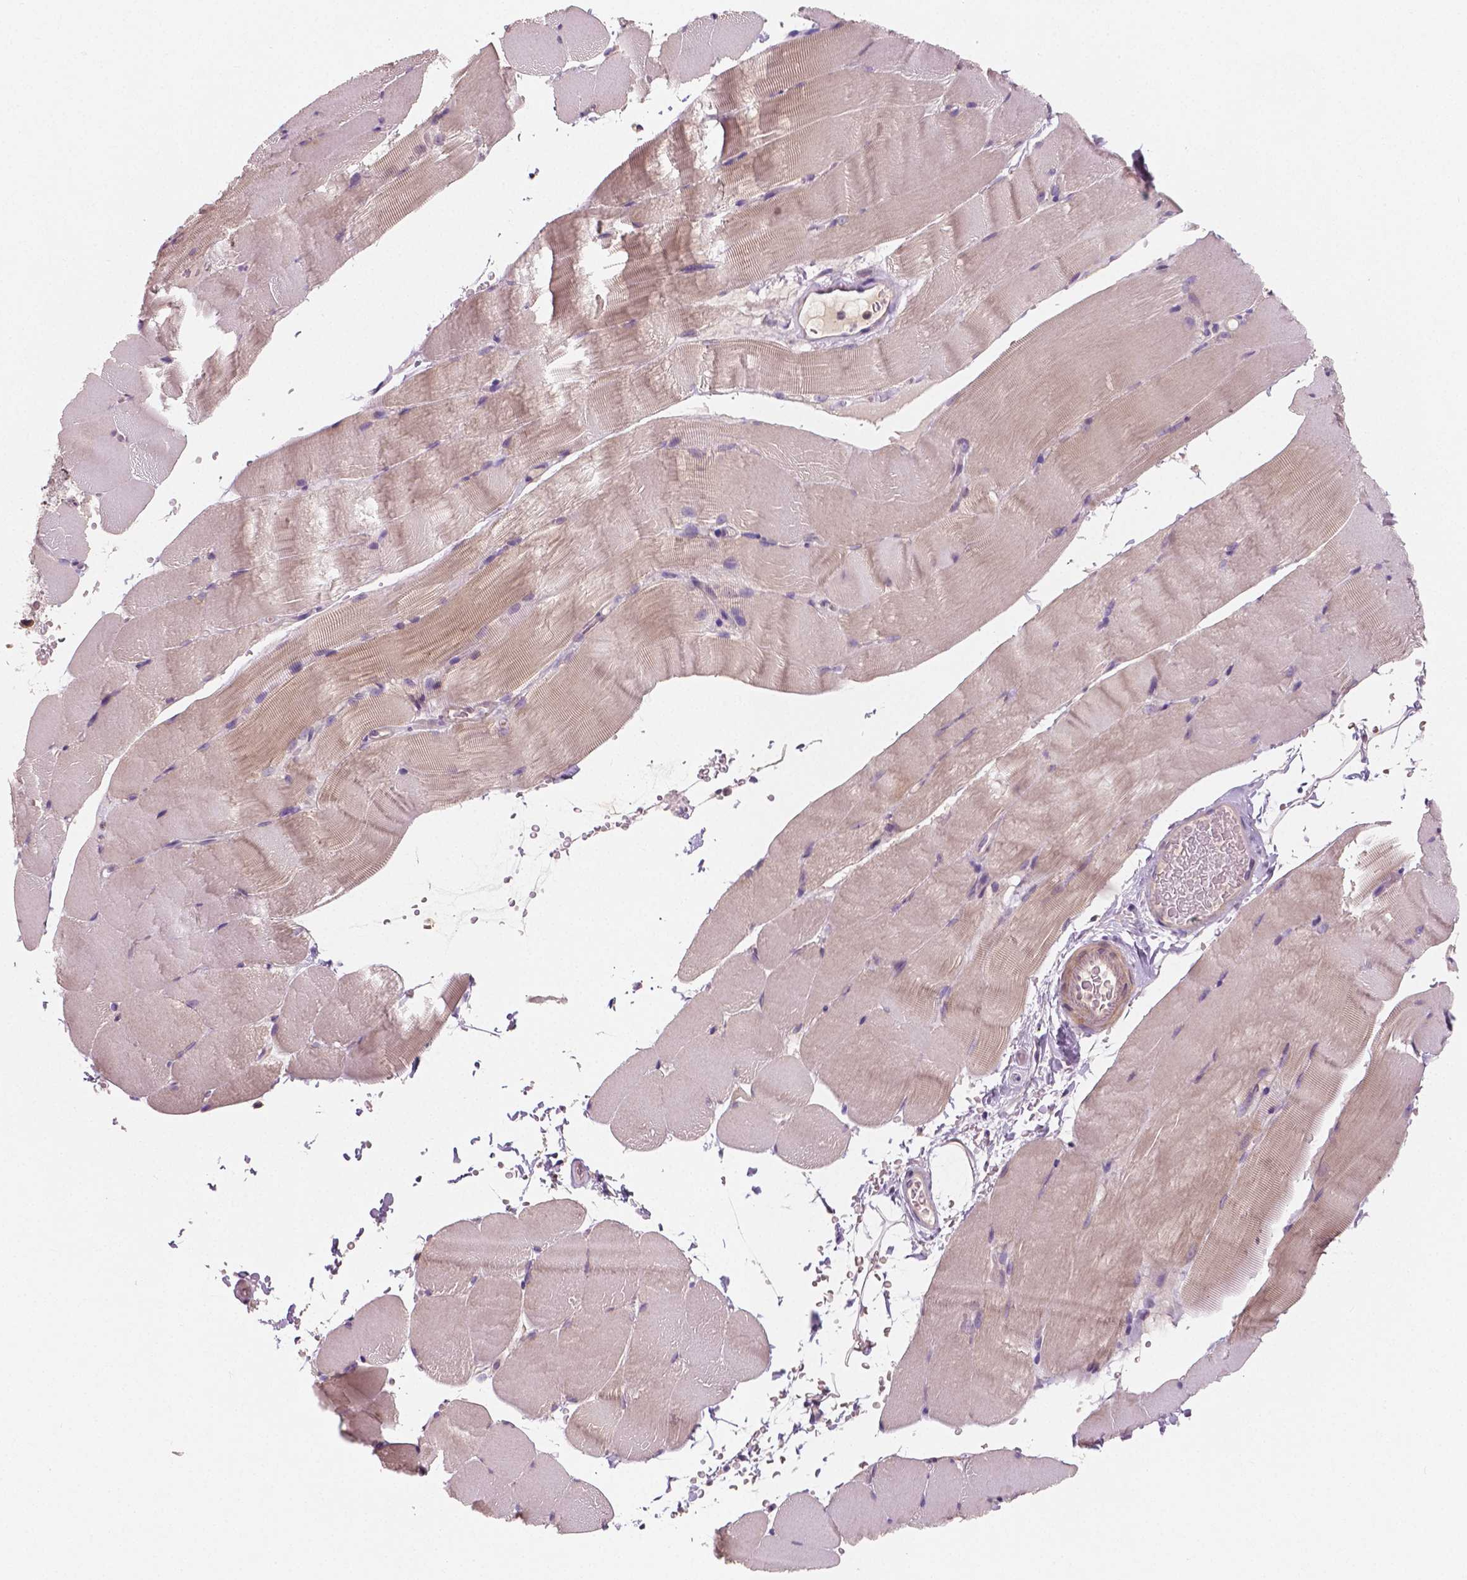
{"staining": {"intensity": "weak", "quantity": "25%-75%", "location": "cytoplasmic/membranous"}, "tissue": "skeletal muscle", "cell_type": "Myocytes", "image_type": "normal", "snomed": [{"axis": "morphology", "description": "Normal tissue, NOS"}, {"axis": "topography", "description": "Skeletal muscle"}], "caption": "Immunohistochemical staining of unremarkable skeletal muscle reveals weak cytoplasmic/membranous protein positivity in approximately 25%-75% of myocytes.", "gene": "LSM14B", "patient": {"sex": "female", "age": 37}}